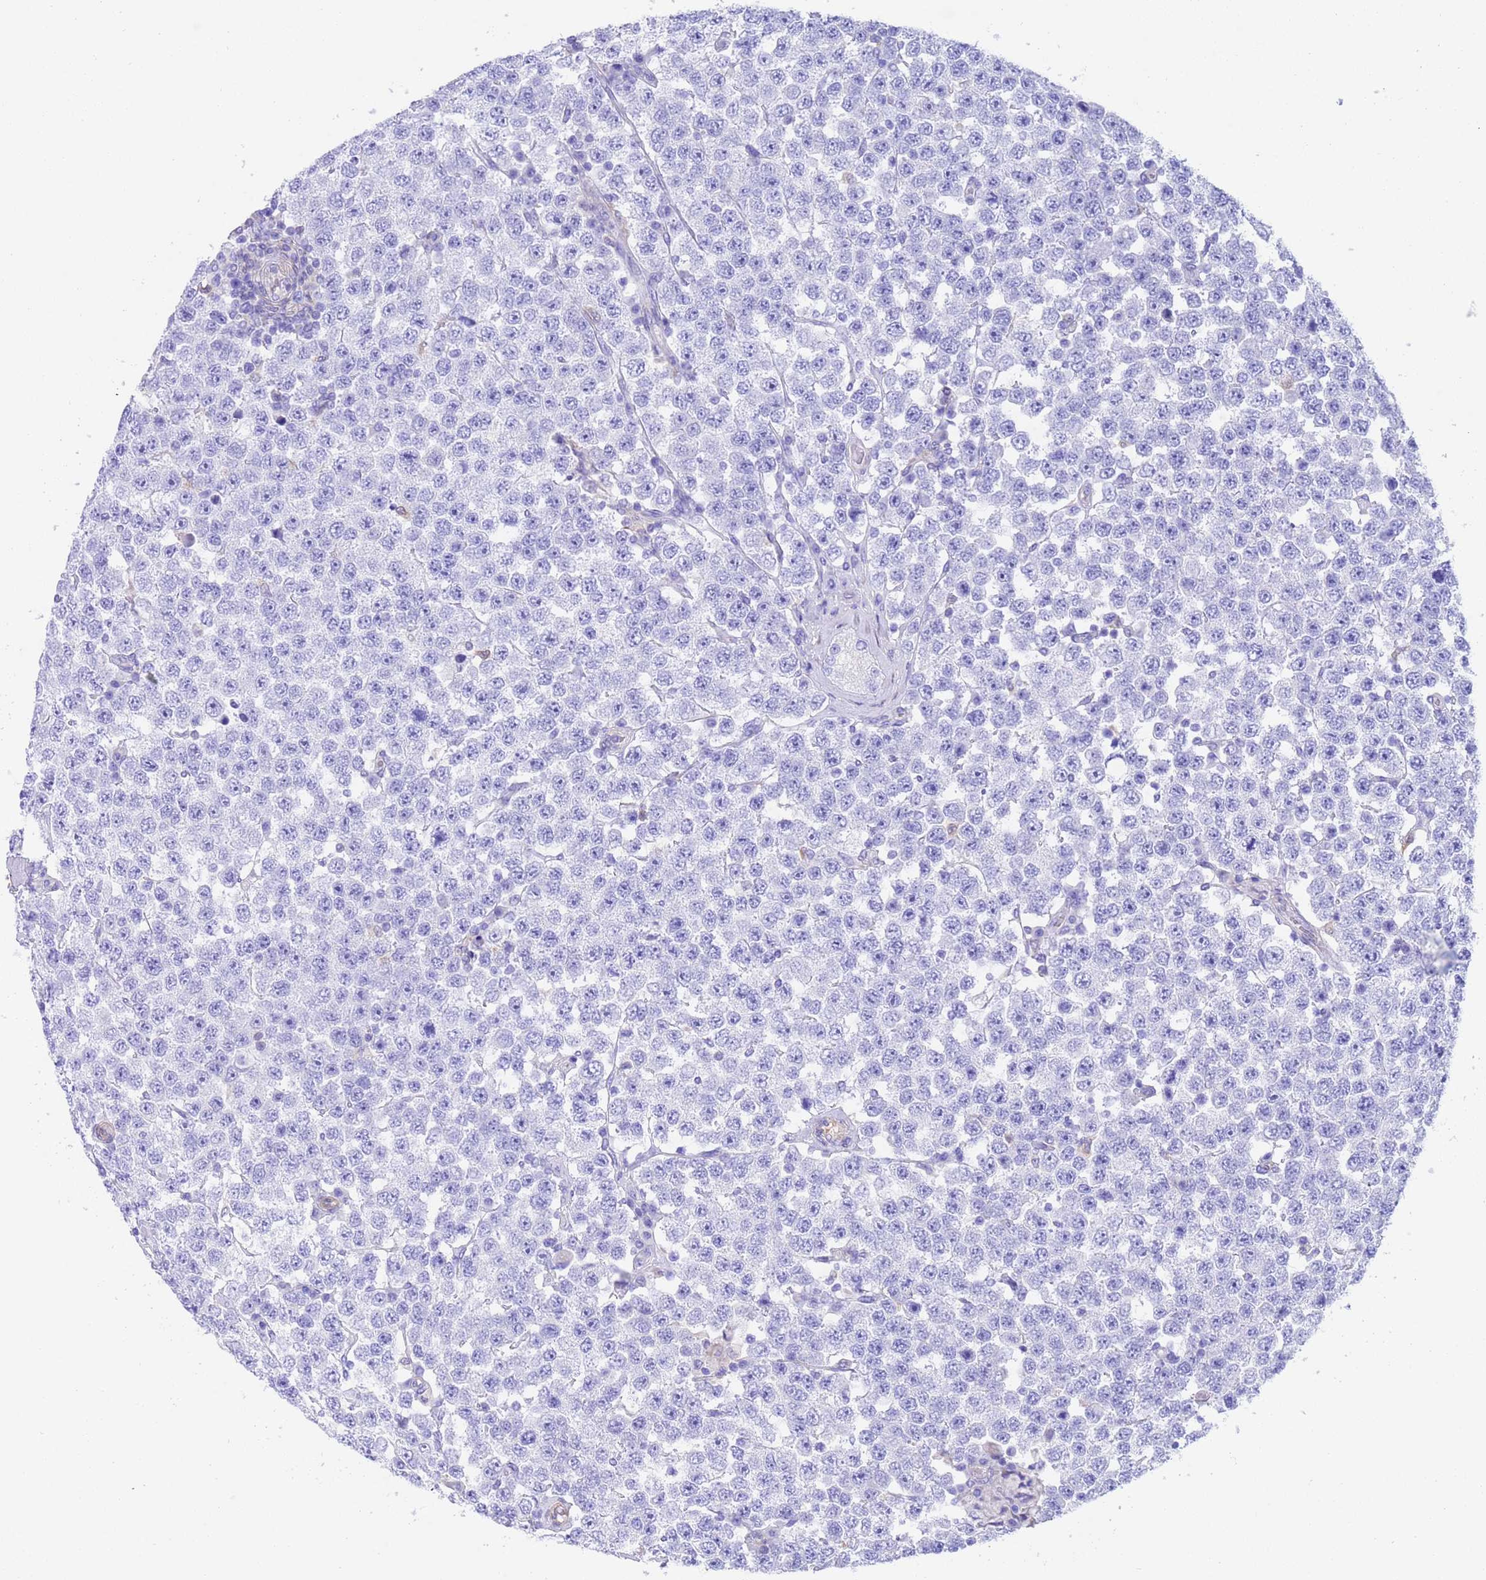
{"staining": {"intensity": "negative", "quantity": "none", "location": "none"}, "tissue": "testis cancer", "cell_type": "Tumor cells", "image_type": "cancer", "snomed": [{"axis": "morphology", "description": "Seminoma, NOS"}, {"axis": "topography", "description": "Testis"}], "caption": "IHC image of testis seminoma stained for a protein (brown), which demonstrates no positivity in tumor cells.", "gene": "C6orf47", "patient": {"sex": "male", "age": 28}}